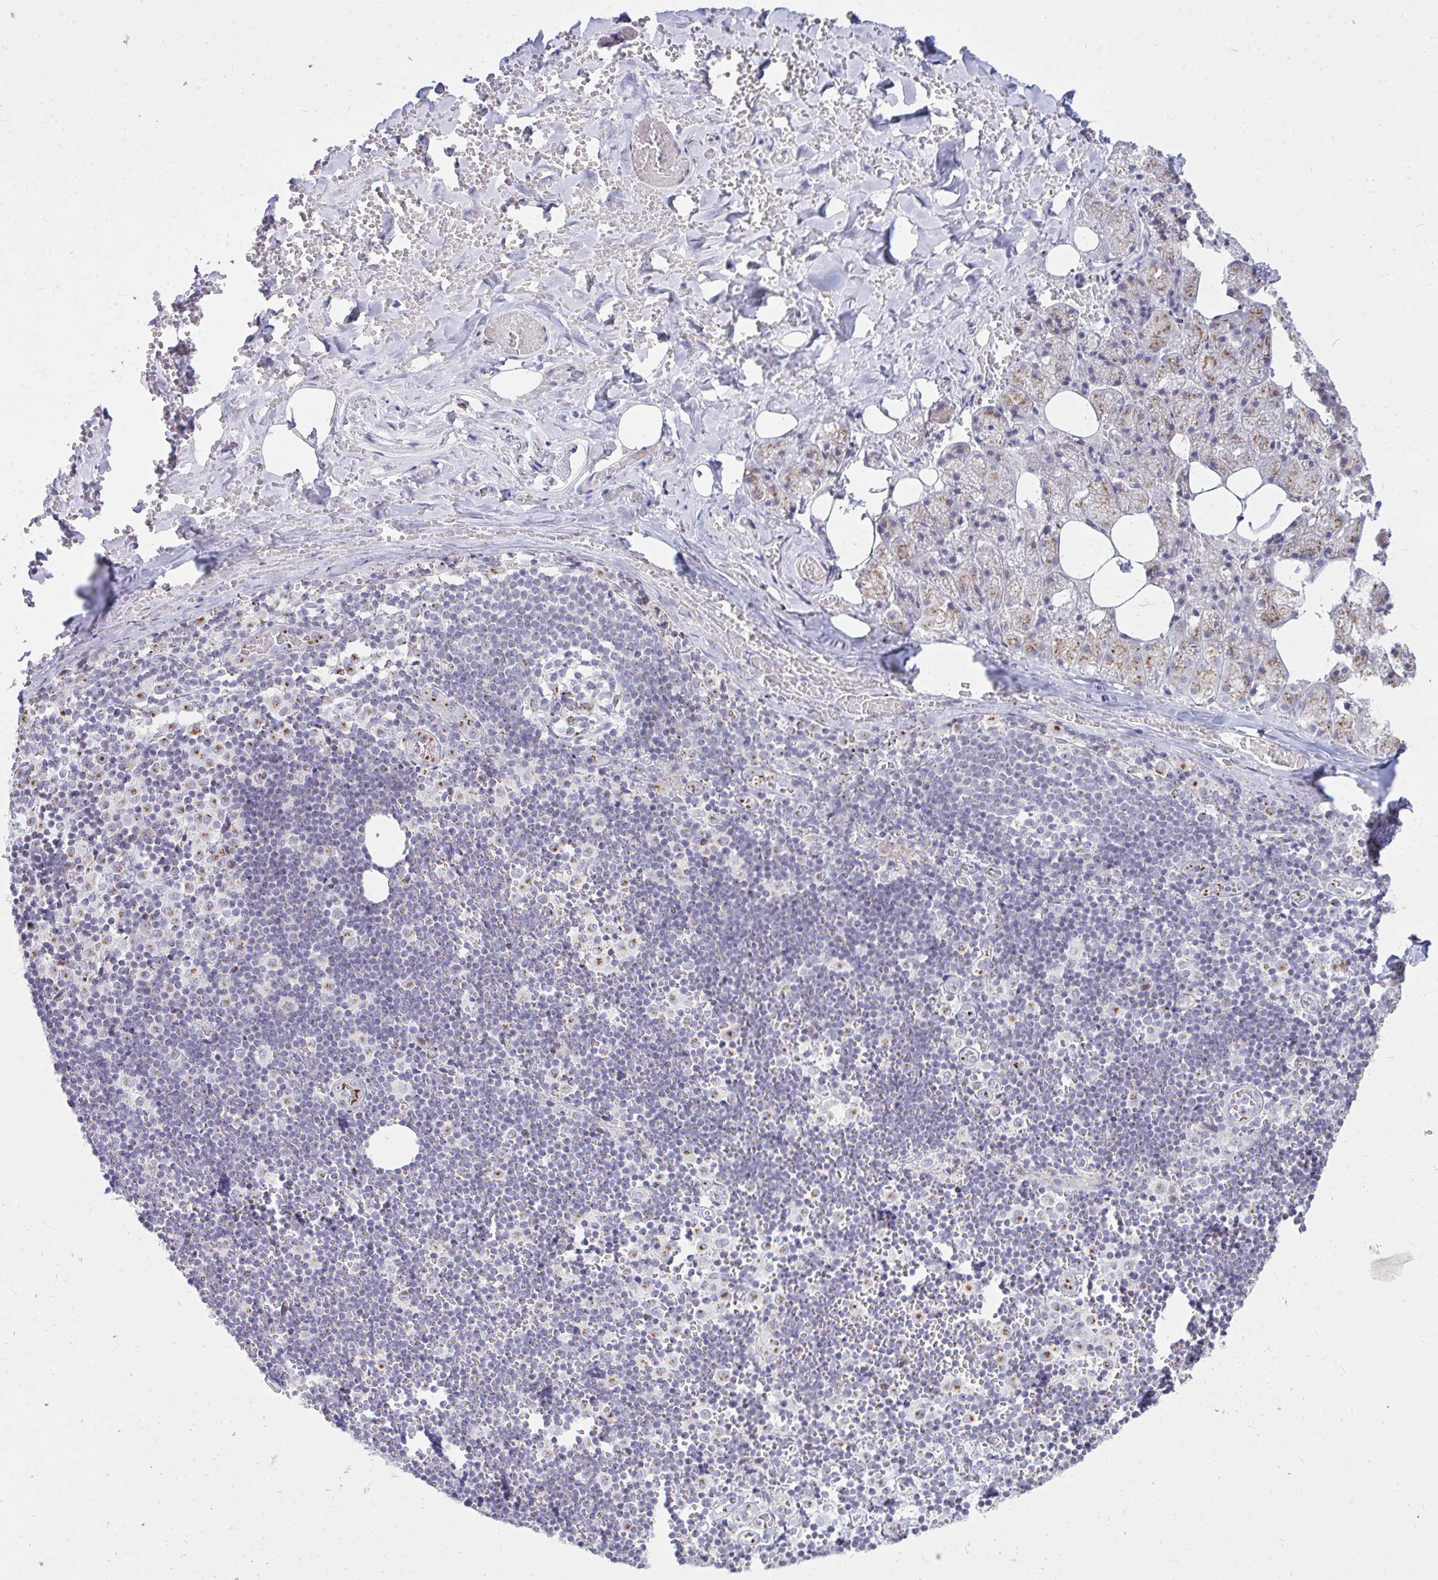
{"staining": {"intensity": "moderate", "quantity": ">75%", "location": "cytoplasmic/membranous"}, "tissue": "salivary gland", "cell_type": "Glandular cells", "image_type": "normal", "snomed": [{"axis": "morphology", "description": "Normal tissue, NOS"}, {"axis": "topography", "description": "Salivary gland"}, {"axis": "topography", "description": "Peripheral nerve tissue"}], "caption": "Salivary gland stained for a protein displays moderate cytoplasmic/membranous positivity in glandular cells. Immunohistochemistry (ihc) stains the protein in brown and the nuclei are stained blue.", "gene": "RAB6A", "patient": {"sex": "male", "age": 38}}